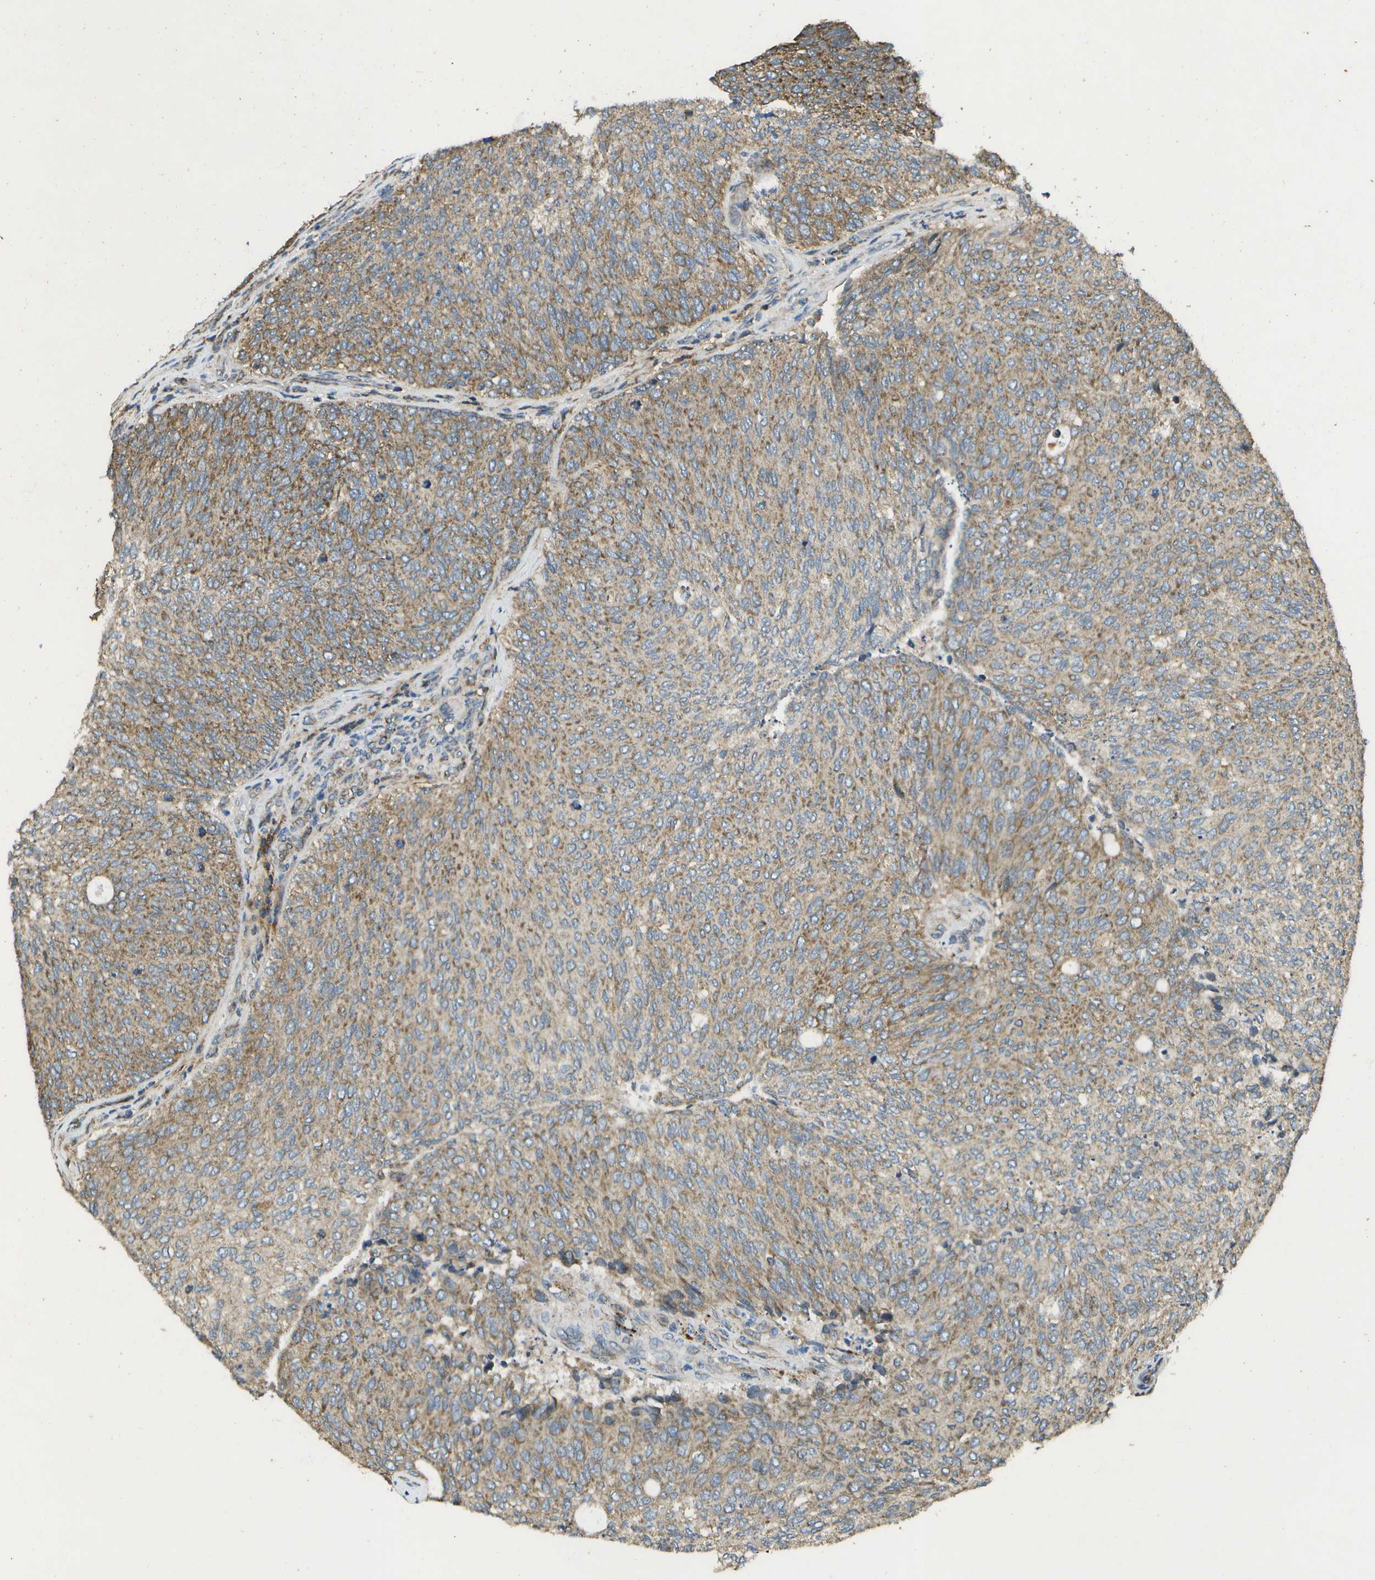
{"staining": {"intensity": "moderate", "quantity": ">75%", "location": "cytoplasmic/membranous"}, "tissue": "urothelial cancer", "cell_type": "Tumor cells", "image_type": "cancer", "snomed": [{"axis": "morphology", "description": "Urothelial carcinoma, Low grade"}, {"axis": "topography", "description": "Urinary bladder"}], "caption": "Moderate cytoplasmic/membranous positivity for a protein is present in approximately >75% of tumor cells of urothelial cancer using immunohistochemistry (IHC).", "gene": "HFE", "patient": {"sex": "female", "age": 79}}